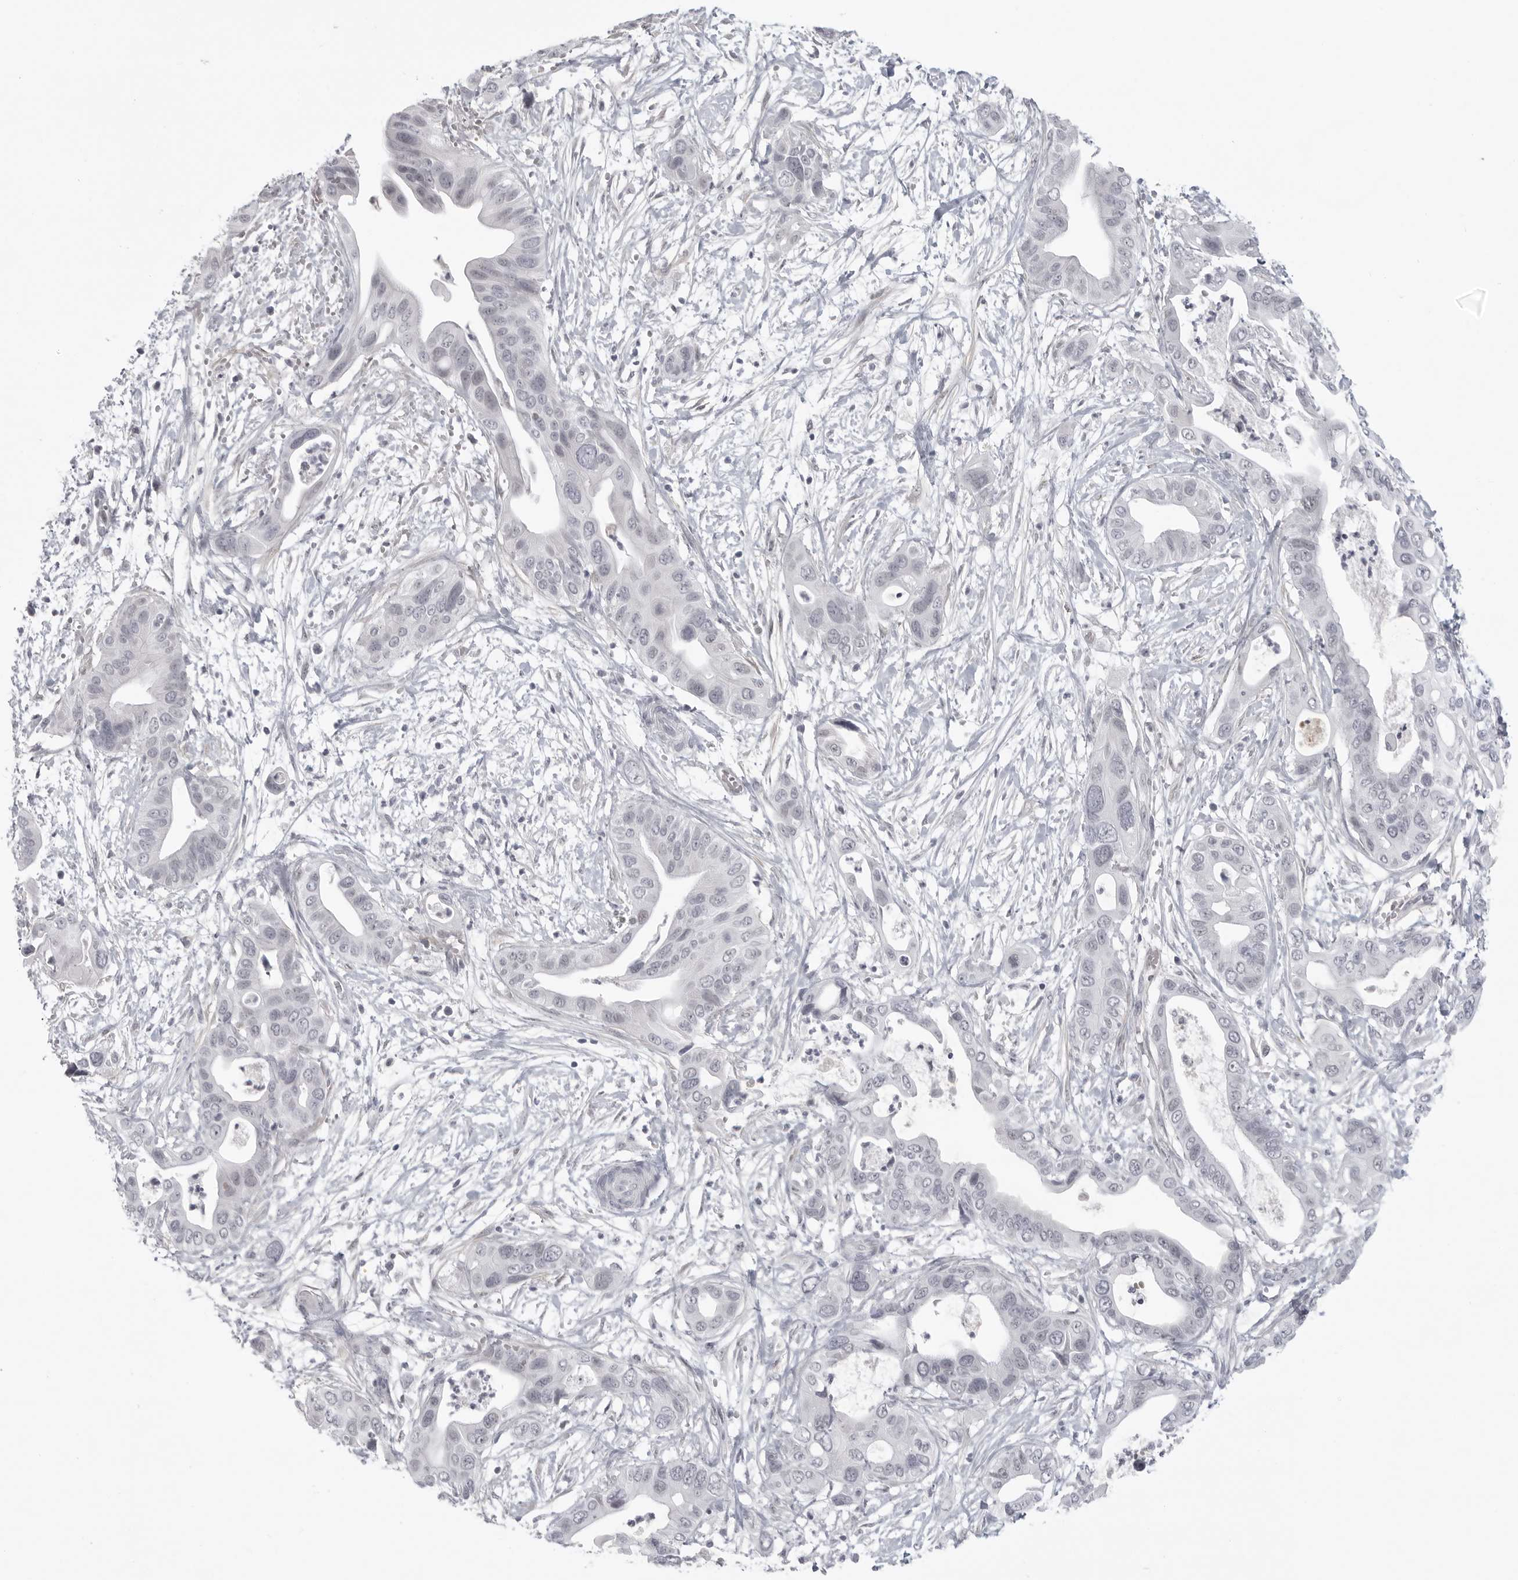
{"staining": {"intensity": "negative", "quantity": "none", "location": "none"}, "tissue": "pancreatic cancer", "cell_type": "Tumor cells", "image_type": "cancer", "snomed": [{"axis": "morphology", "description": "Adenocarcinoma, NOS"}, {"axis": "topography", "description": "Pancreas"}], "caption": "A high-resolution histopathology image shows immunohistochemistry staining of pancreatic adenocarcinoma, which shows no significant staining in tumor cells.", "gene": "TCTN3", "patient": {"sex": "male", "age": 66}}